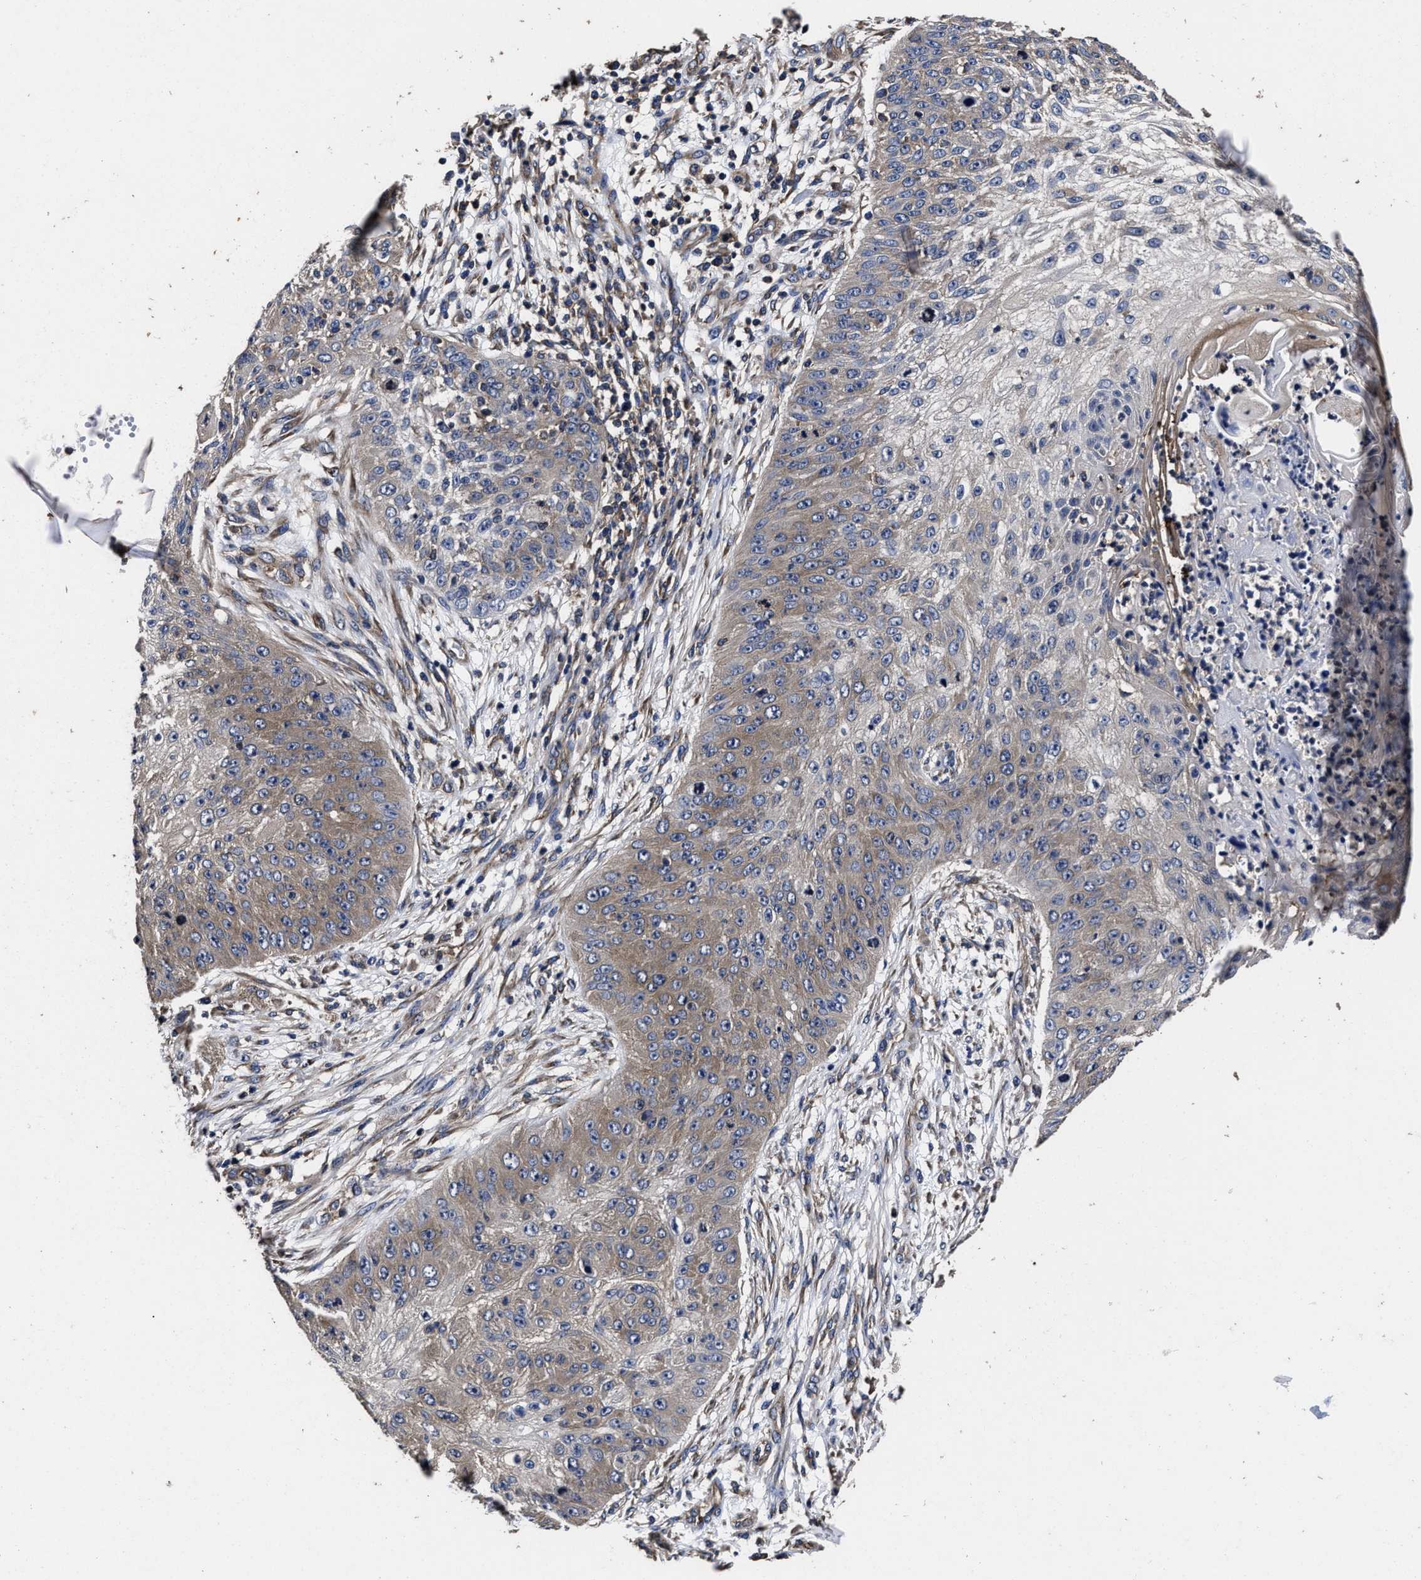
{"staining": {"intensity": "weak", "quantity": "<25%", "location": "cytoplasmic/membranous"}, "tissue": "skin cancer", "cell_type": "Tumor cells", "image_type": "cancer", "snomed": [{"axis": "morphology", "description": "Squamous cell carcinoma, NOS"}, {"axis": "topography", "description": "Skin"}], "caption": "Immunohistochemical staining of human skin cancer (squamous cell carcinoma) demonstrates no significant staining in tumor cells. The staining was performed using DAB to visualize the protein expression in brown, while the nuclei were stained in blue with hematoxylin (Magnification: 20x).", "gene": "AVEN", "patient": {"sex": "female", "age": 80}}